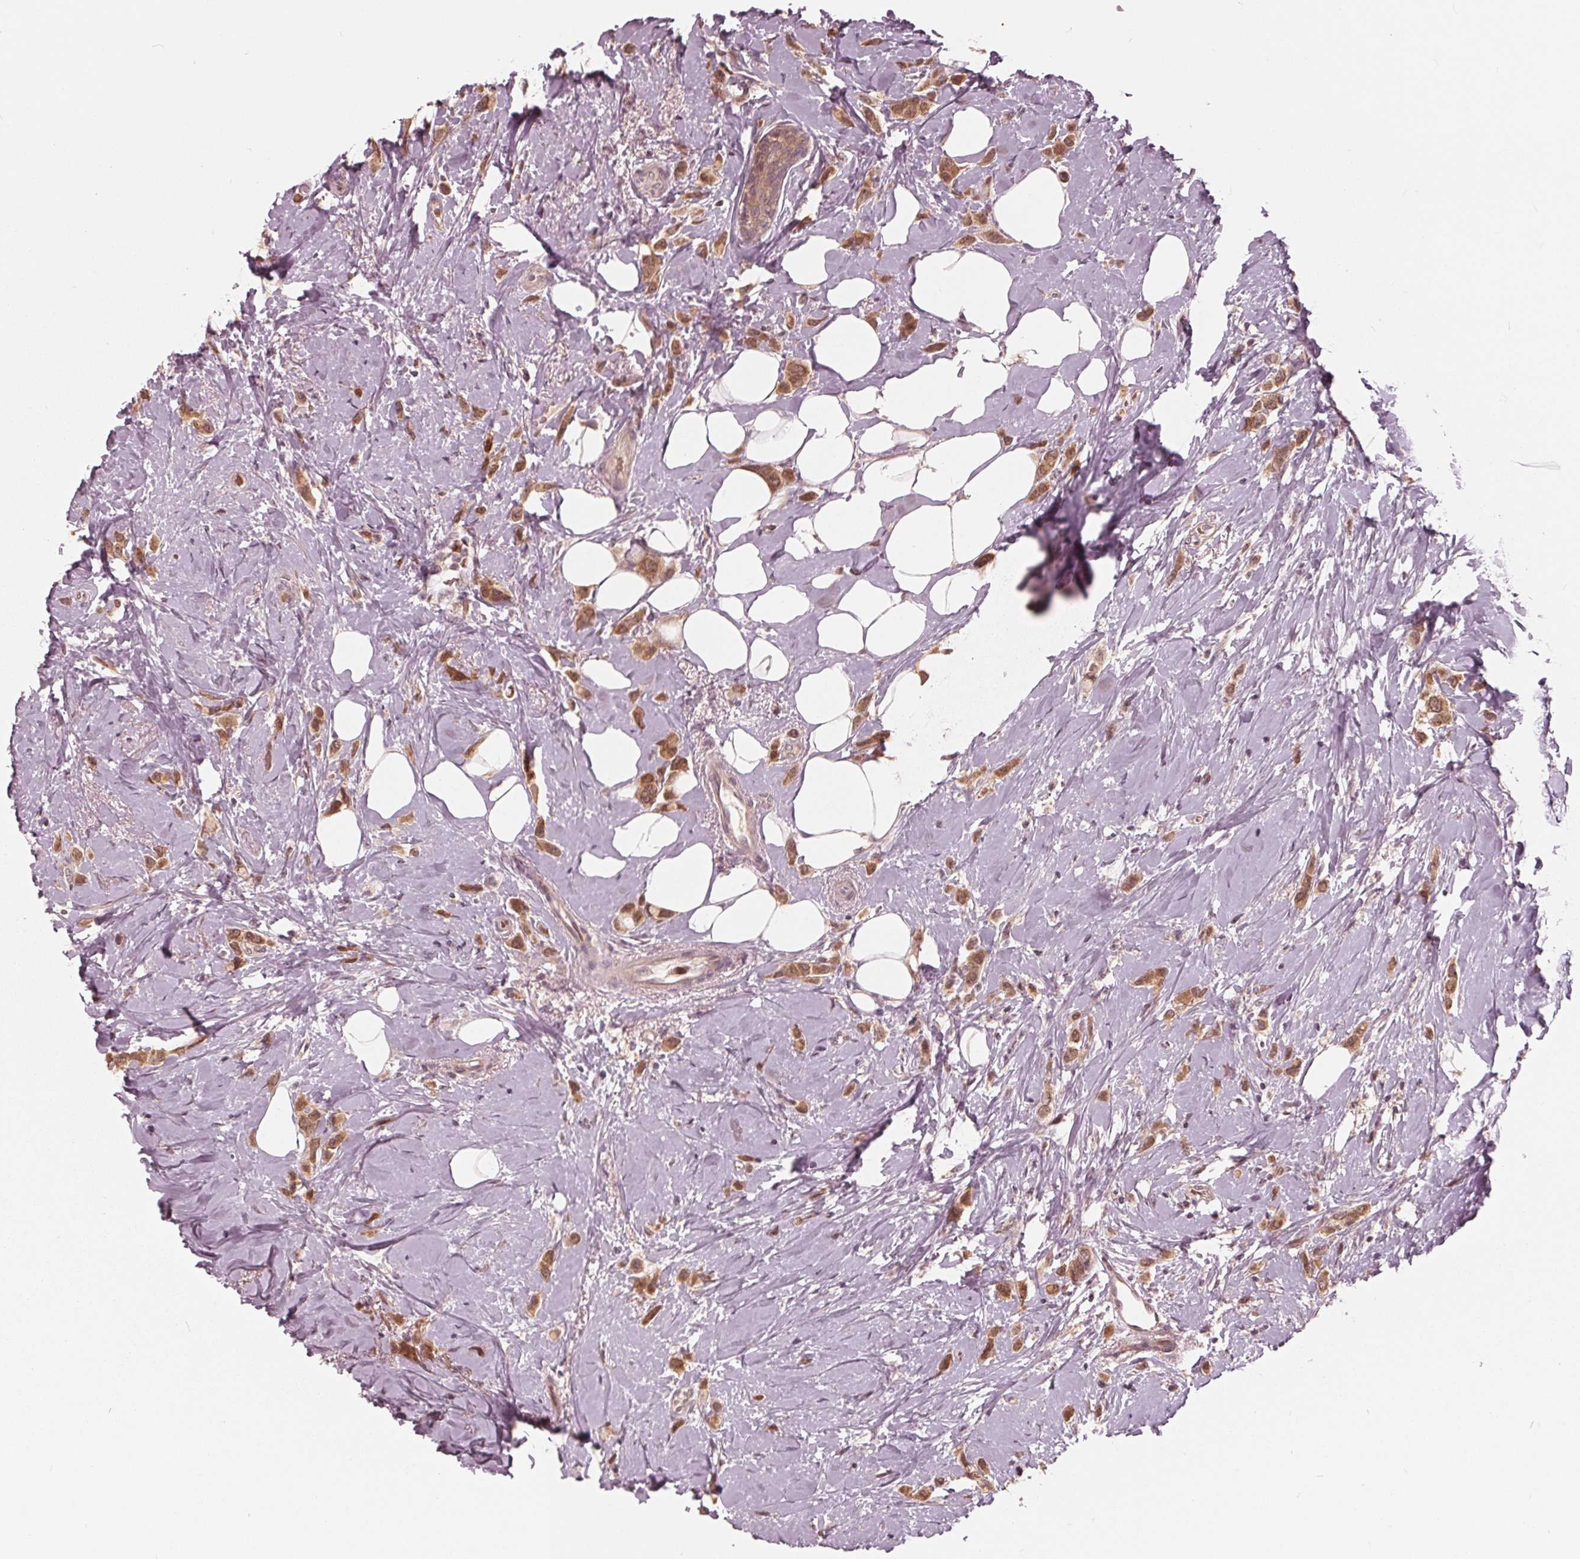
{"staining": {"intensity": "moderate", "quantity": ">75%", "location": "cytoplasmic/membranous"}, "tissue": "breast cancer", "cell_type": "Tumor cells", "image_type": "cancer", "snomed": [{"axis": "morphology", "description": "Lobular carcinoma"}, {"axis": "topography", "description": "Breast"}], "caption": "Immunohistochemistry (IHC) image of neoplastic tissue: human breast cancer stained using IHC reveals medium levels of moderate protein expression localized specifically in the cytoplasmic/membranous of tumor cells, appearing as a cytoplasmic/membranous brown color.", "gene": "UBALD1", "patient": {"sex": "female", "age": 66}}